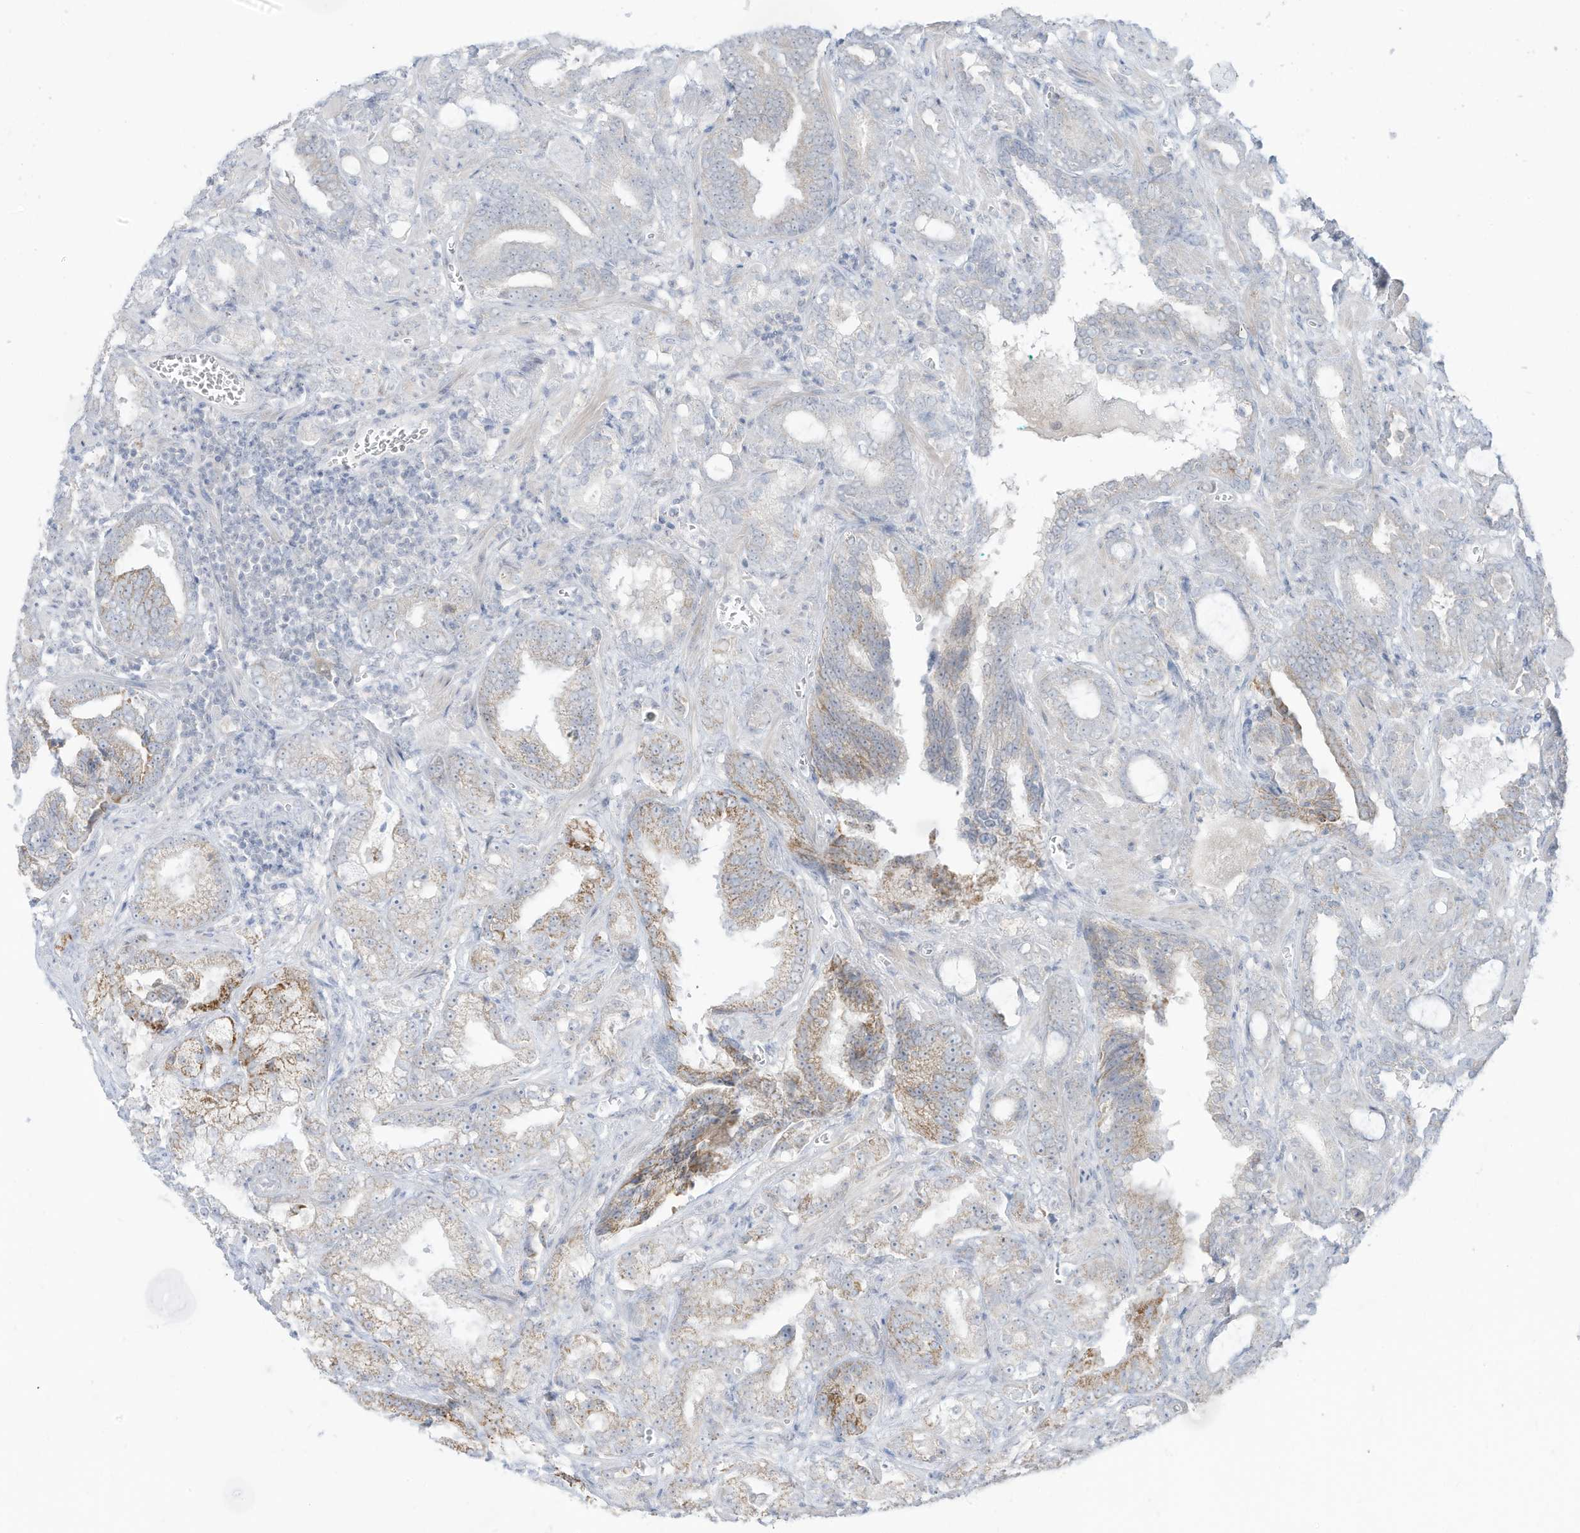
{"staining": {"intensity": "weak", "quantity": "<25%", "location": "cytoplasmic/membranous"}, "tissue": "prostate cancer", "cell_type": "Tumor cells", "image_type": "cancer", "snomed": [{"axis": "morphology", "description": "Adenocarcinoma, High grade"}, {"axis": "topography", "description": "Prostate and seminal vesicle, NOS"}], "caption": "Immunohistochemistry histopathology image of human prostate cancer stained for a protein (brown), which exhibits no staining in tumor cells.", "gene": "OGT", "patient": {"sex": "male", "age": 67}}